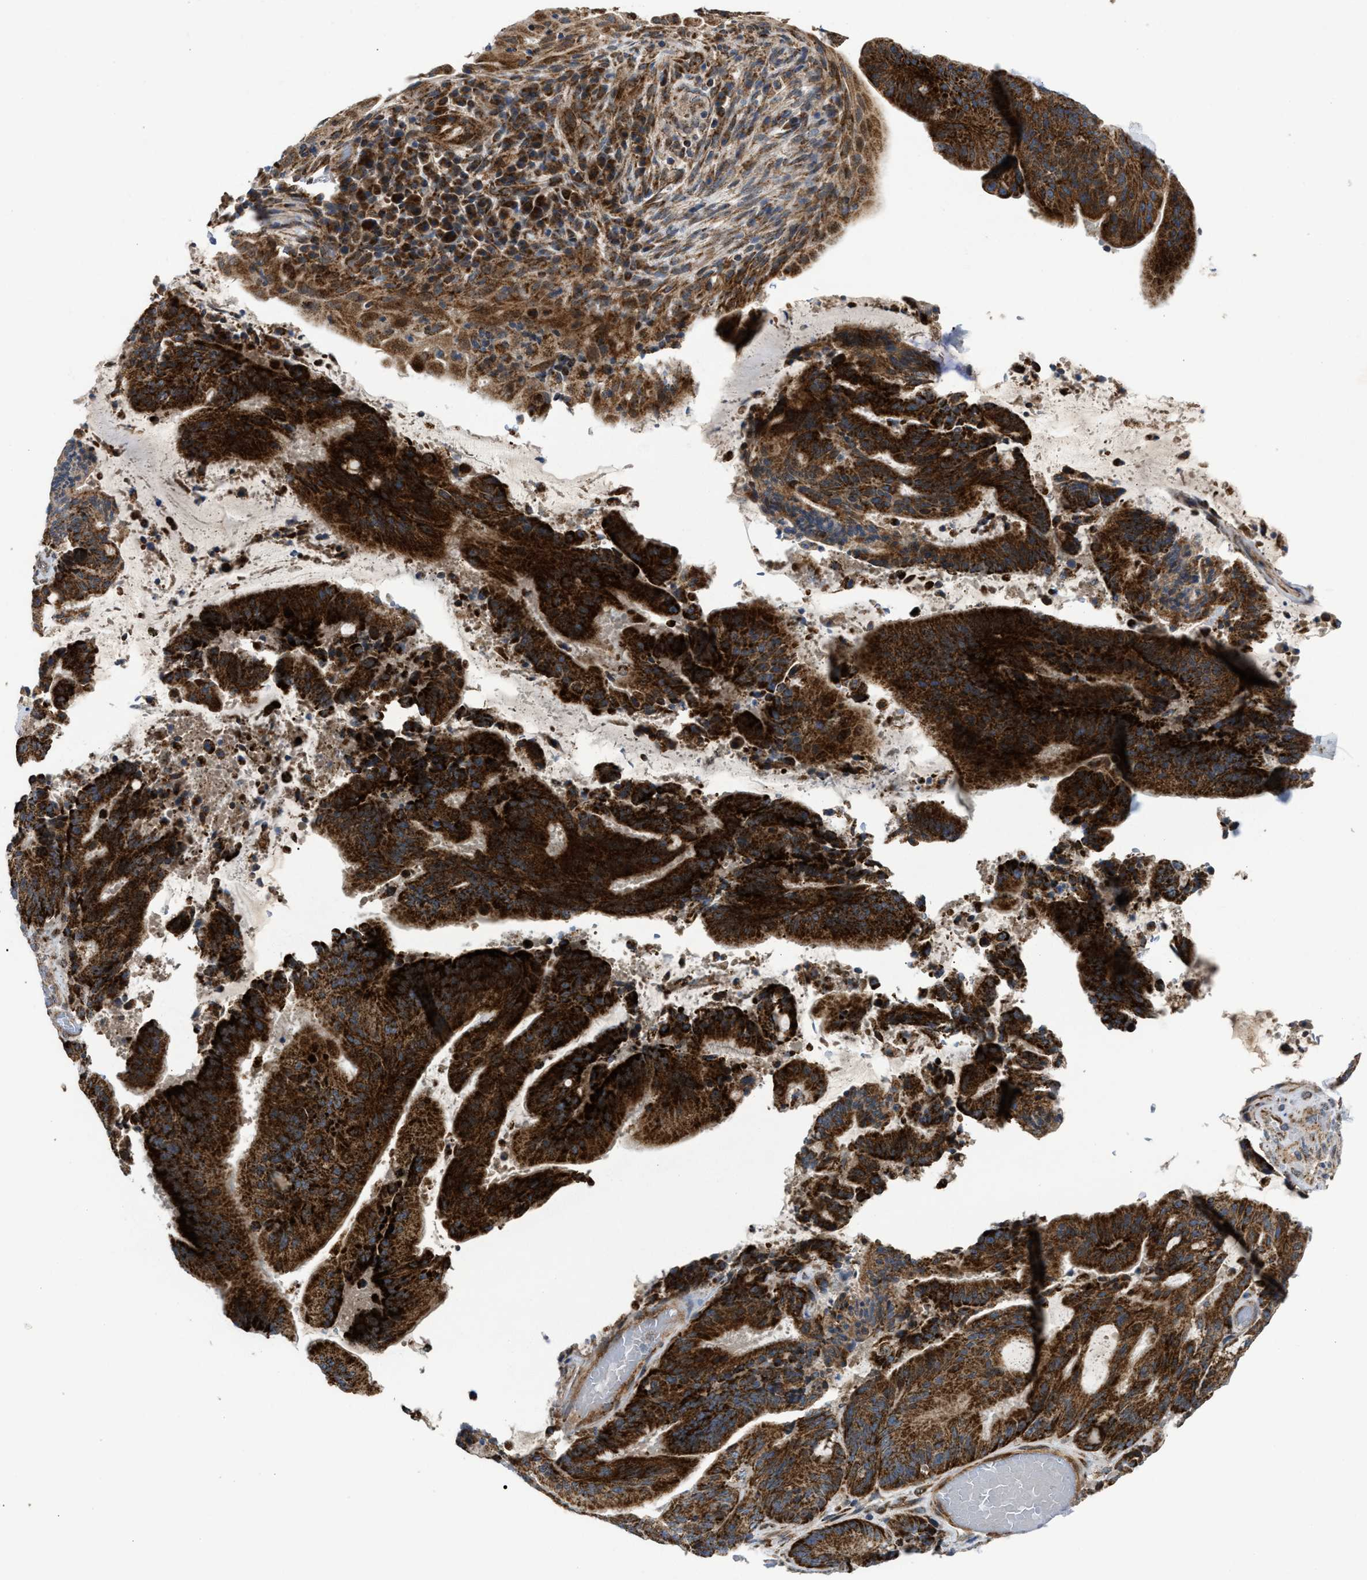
{"staining": {"intensity": "strong", "quantity": ">75%", "location": "cytoplasmic/membranous"}, "tissue": "liver cancer", "cell_type": "Tumor cells", "image_type": "cancer", "snomed": [{"axis": "morphology", "description": "Normal tissue, NOS"}, {"axis": "morphology", "description": "Cholangiocarcinoma"}, {"axis": "topography", "description": "Liver"}, {"axis": "topography", "description": "Peripheral nerve tissue"}], "caption": "A high amount of strong cytoplasmic/membranous expression is present in approximately >75% of tumor cells in cholangiocarcinoma (liver) tissue. Using DAB (3,3'-diaminobenzidine) (brown) and hematoxylin (blue) stains, captured at high magnification using brightfield microscopy.", "gene": "TACO1", "patient": {"sex": "female", "age": 73}}